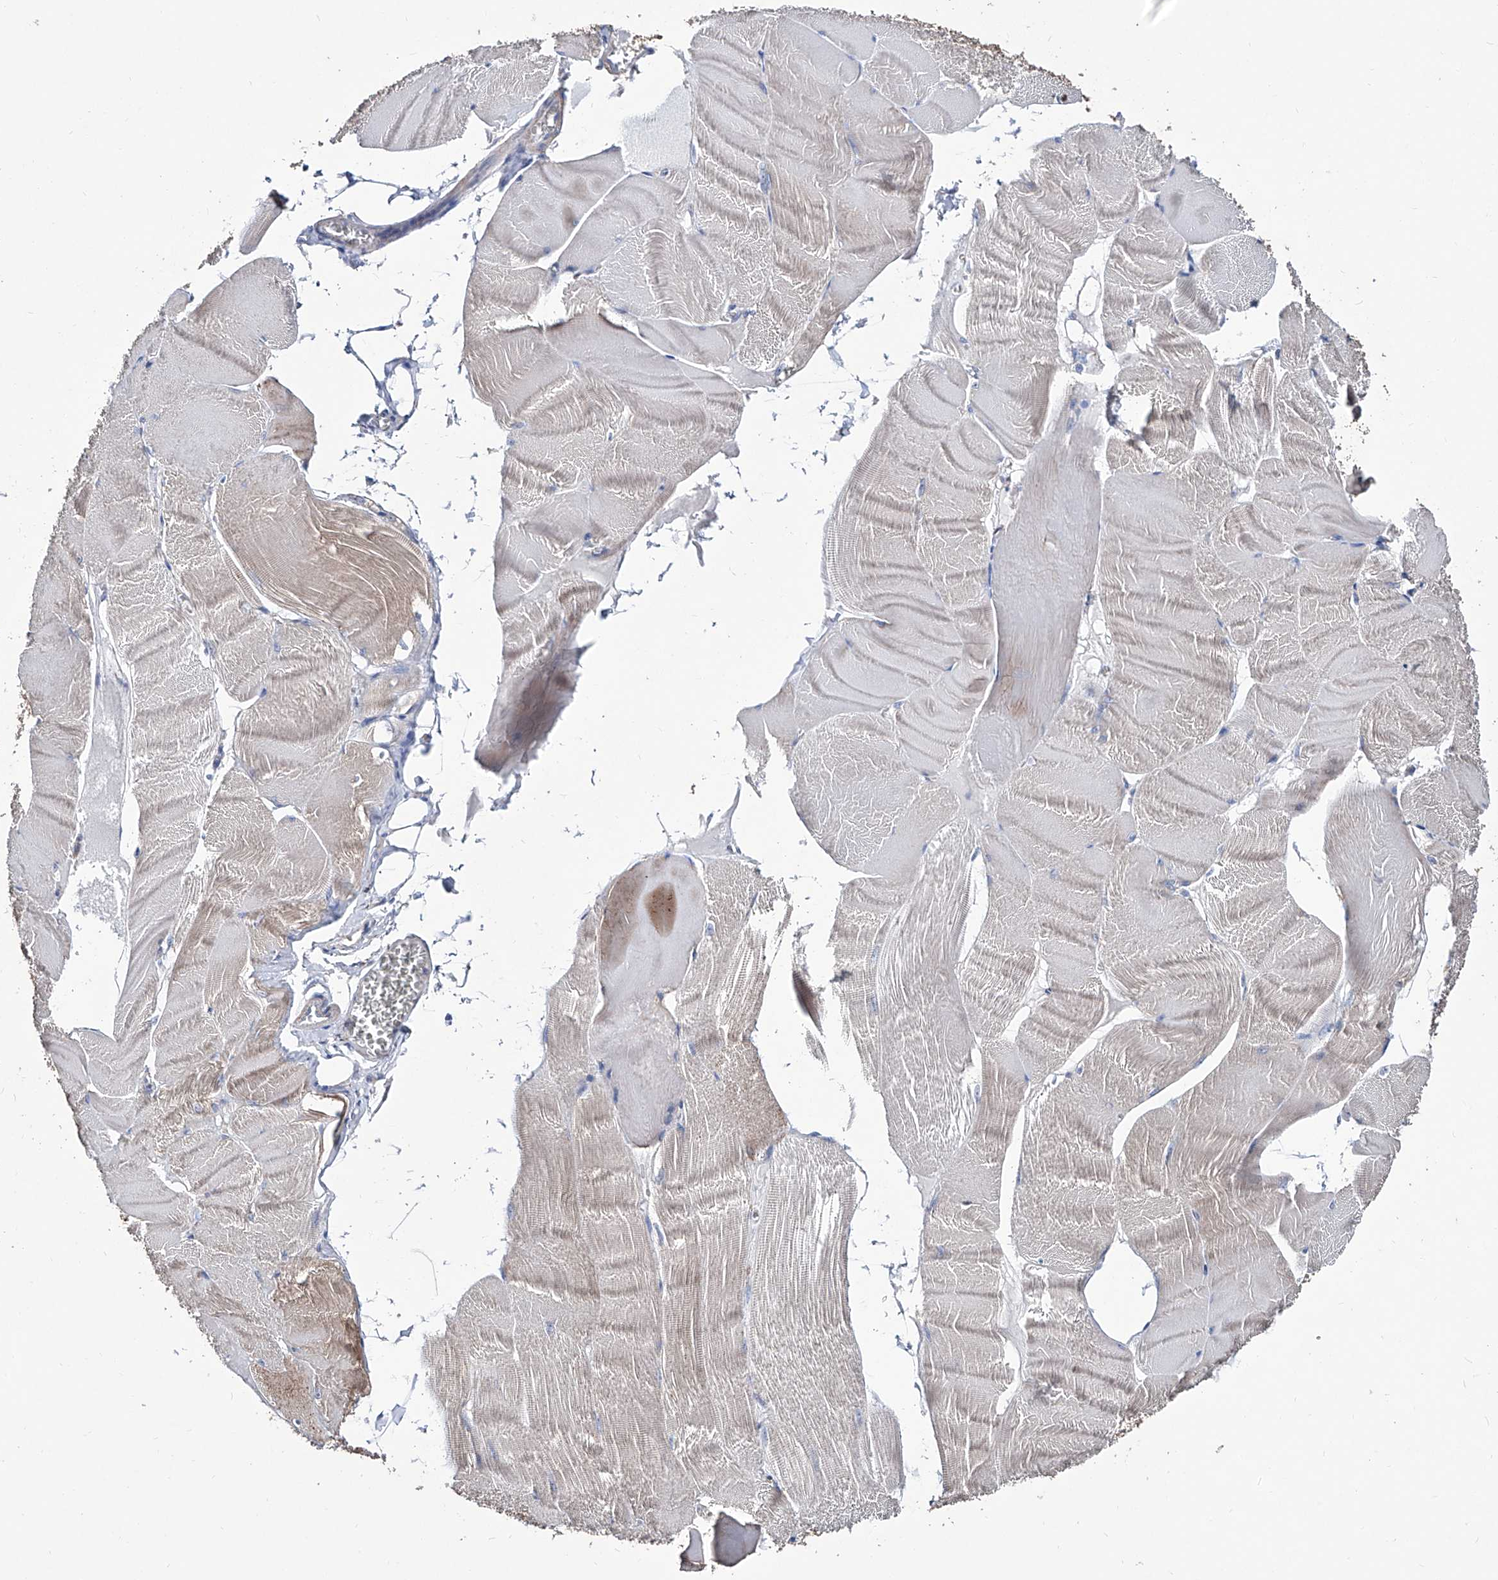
{"staining": {"intensity": "moderate", "quantity": "<25%", "location": "cytoplasmic/membranous"}, "tissue": "skeletal muscle", "cell_type": "Myocytes", "image_type": "normal", "snomed": [{"axis": "morphology", "description": "Normal tissue, NOS"}, {"axis": "morphology", "description": "Basal cell carcinoma"}, {"axis": "topography", "description": "Skeletal muscle"}], "caption": "IHC micrograph of unremarkable skeletal muscle: skeletal muscle stained using immunohistochemistry demonstrates low levels of moderate protein expression localized specifically in the cytoplasmic/membranous of myocytes, appearing as a cytoplasmic/membranous brown color.", "gene": "NHS", "patient": {"sex": "female", "age": 64}}